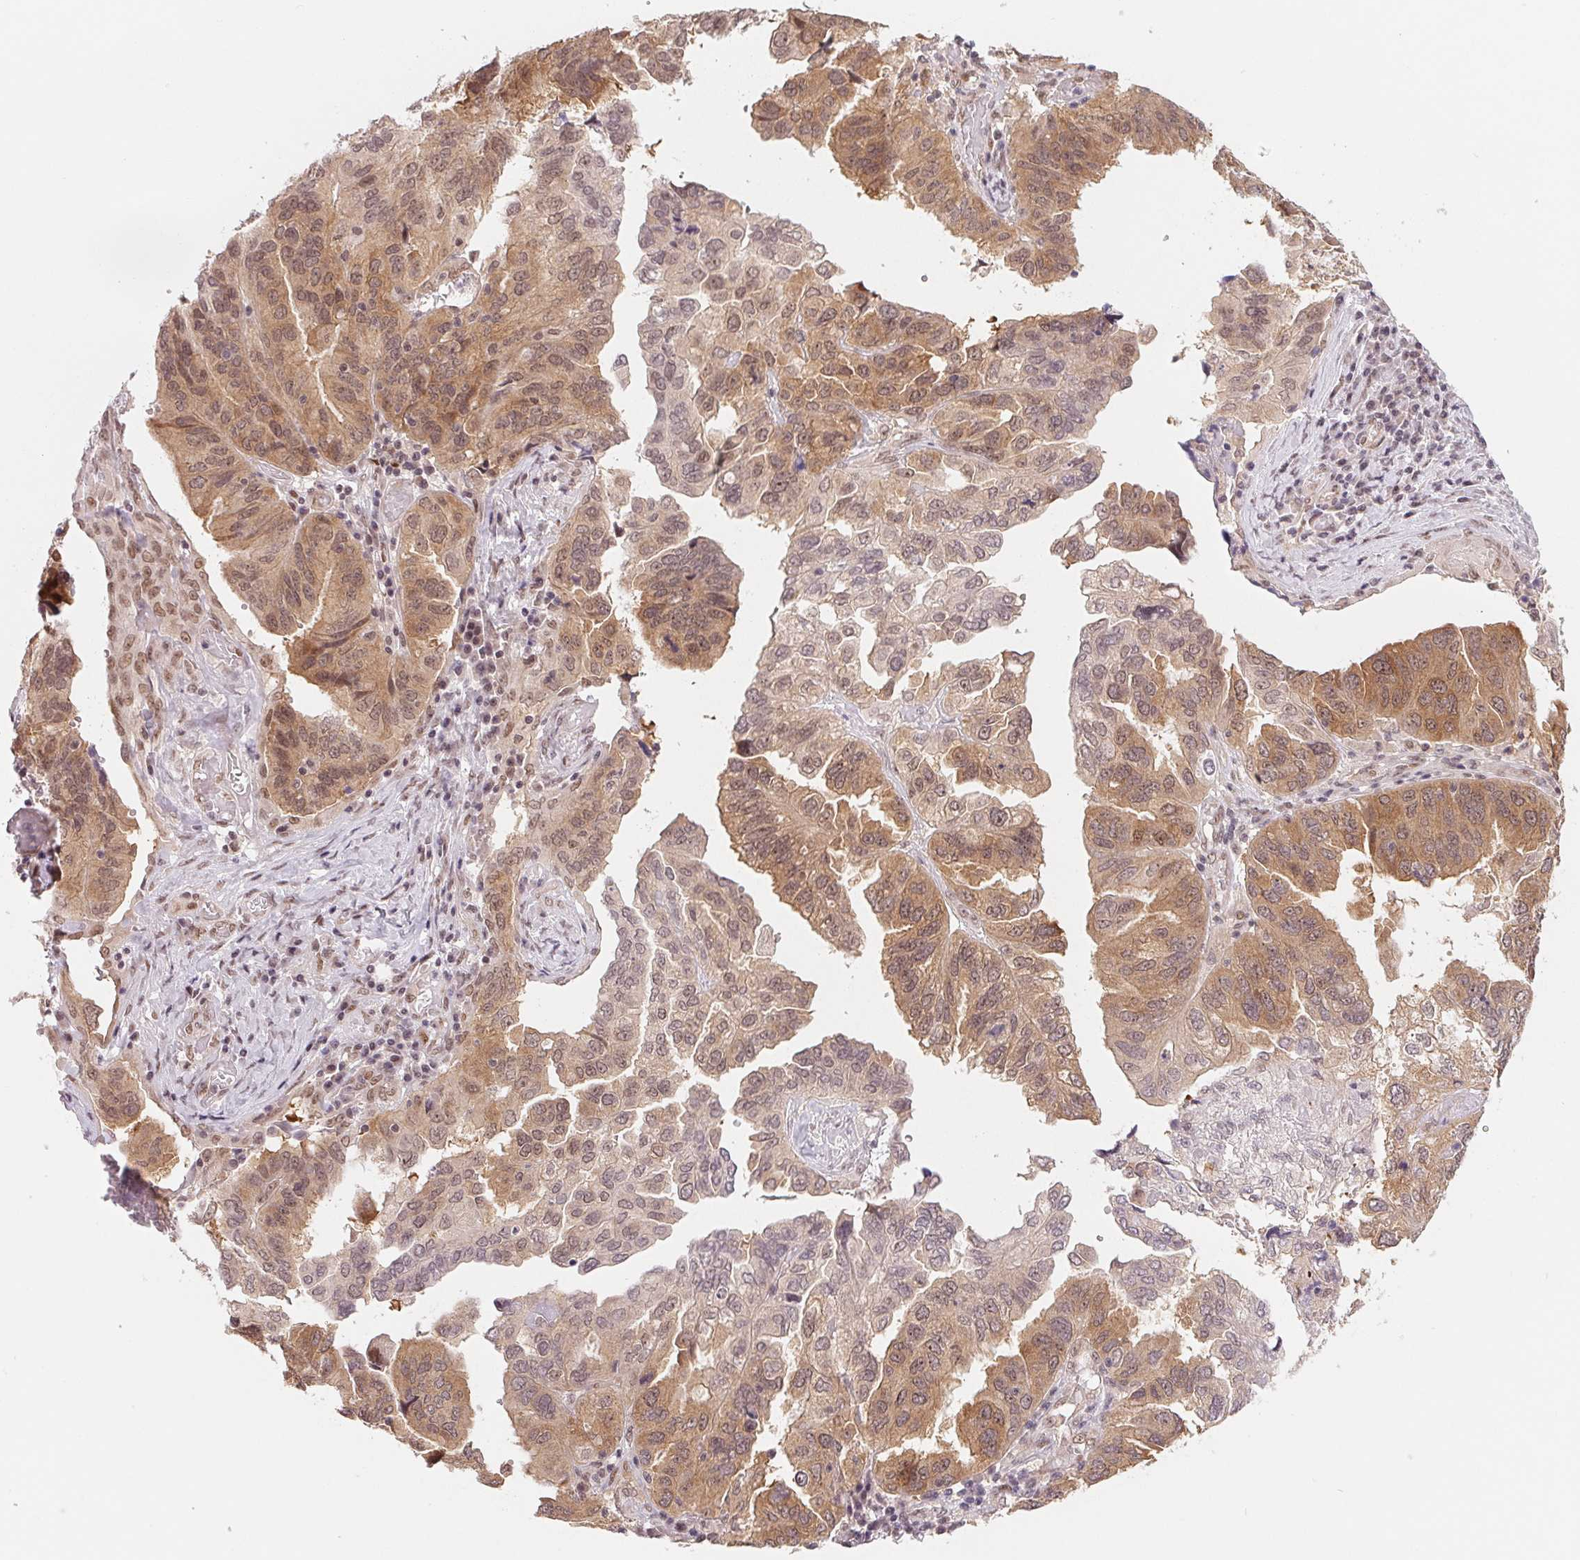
{"staining": {"intensity": "moderate", "quantity": ">75%", "location": "cytoplasmic/membranous,nuclear"}, "tissue": "ovarian cancer", "cell_type": "Tumor cells", "image_type": "cancer", "snomed": [{"axis": "morphology", "description": "Cystadenocarcinoma, serous, NOS"}, {"axis": "topography", "description": "Ovary"}], "caption": "A high-resolution image shows immunohistochemistry (IHC) staining of ovarian cancer, which reveals moderate cytoplasmic/membranous and nuclear expression in about >75% of tumor cells. (brown staining indicates protein expression, while blue staining denotes nuclei).", "gene": "DNAJB6", "patient": {"sex": "female", "age": 79}}